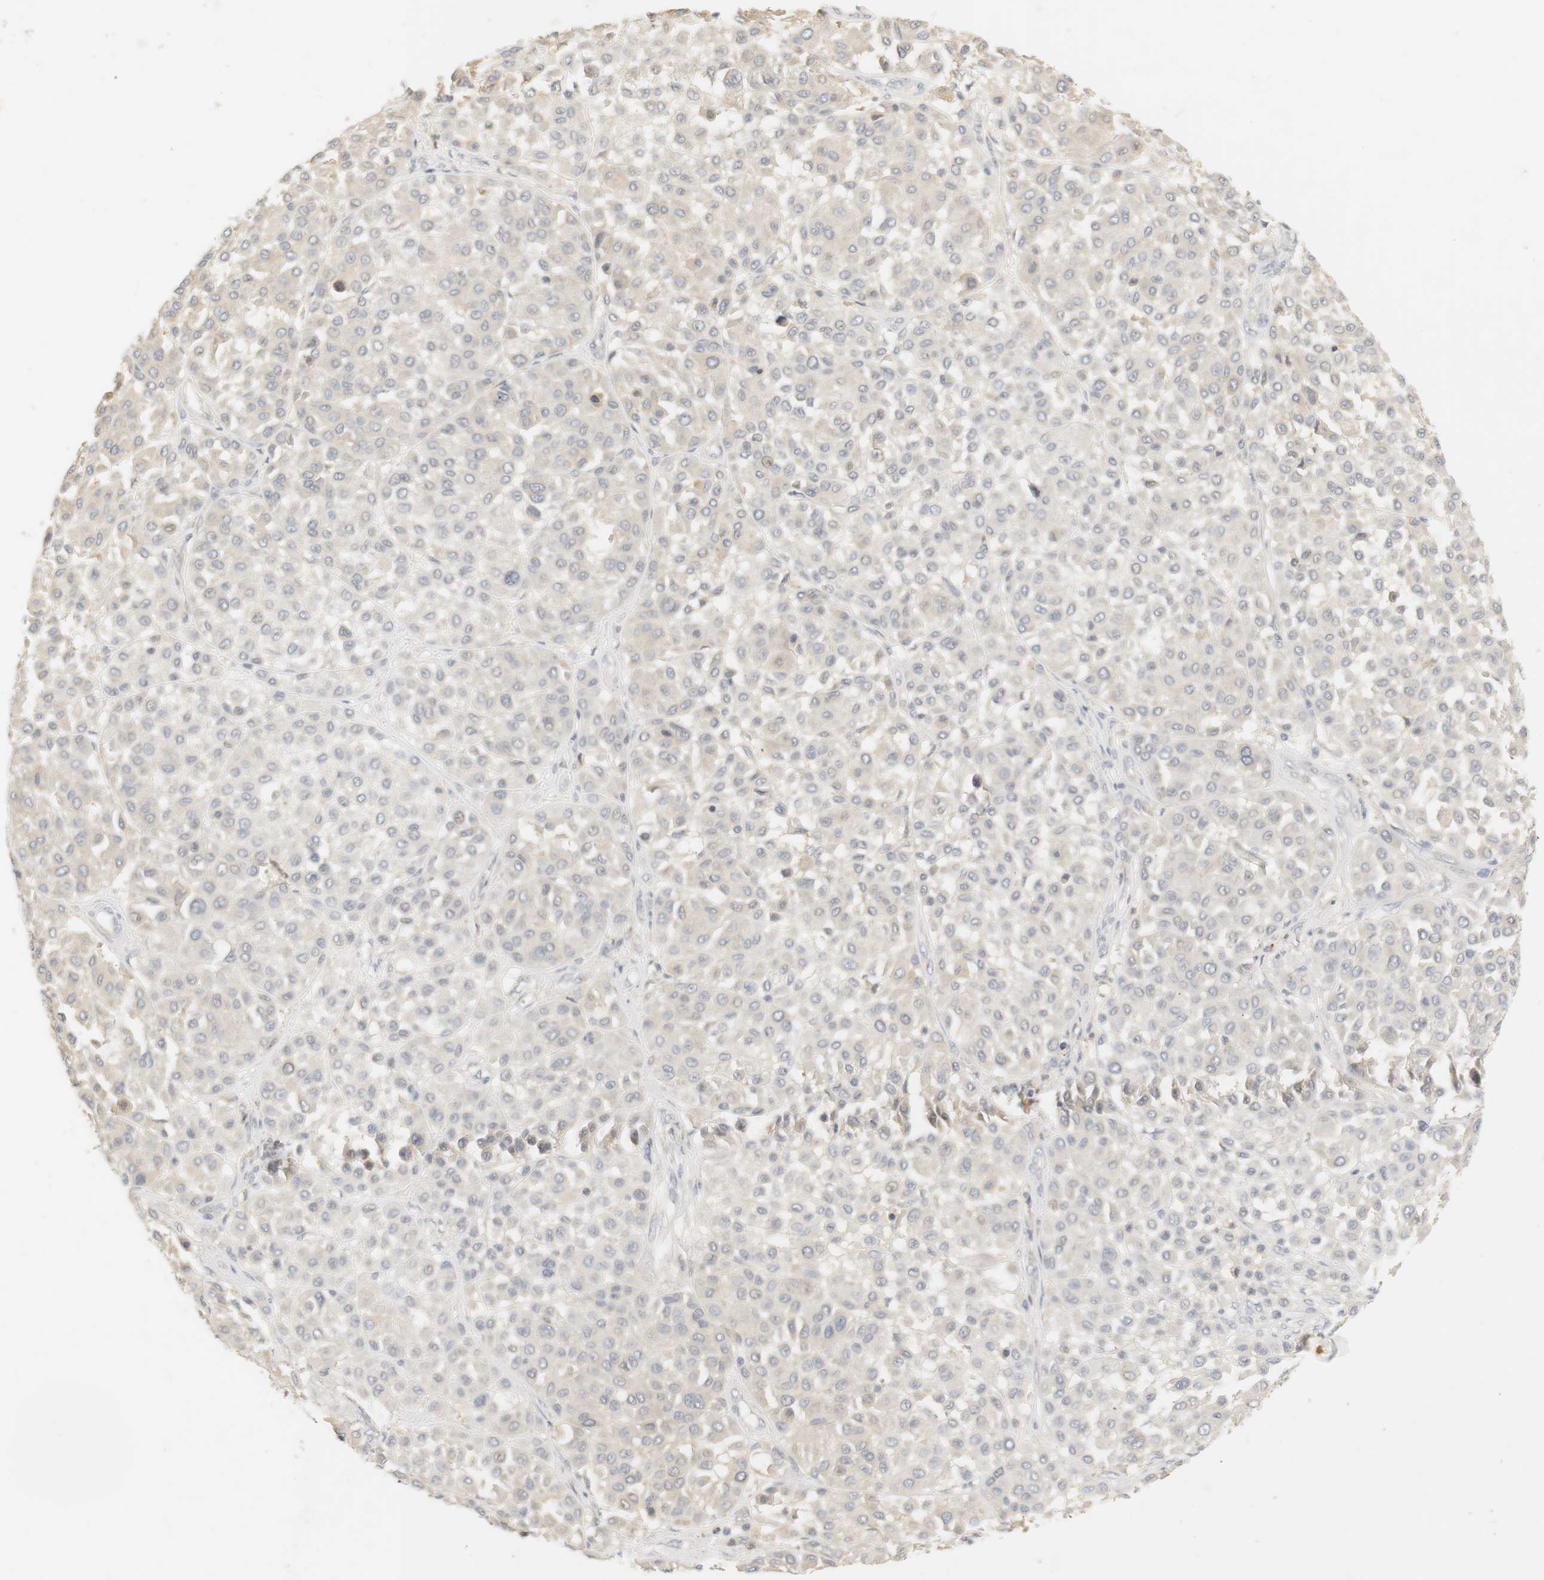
{"staining": {"intensity": "negative", "quantity": "none", "location": "none"}, "tissue": "melanoma", "cell_type": "Tumor cells", "image_type": "cancer", "snomed": [{"axis": "morphology", "description": "Malignant melanoma, Metastatic site"}, {"axis": "topography", "description": "Soft tissue"}], "caption": "Immunohistochemistry micrograph of neoplastic tissue: human malignant melanoma (metastatic site) stained with DAB (3,3'-diaminobenzidine) exhibits no significant protein staining in tumor cells.", "gene": "RTN3", "patient": {"sex": "male", "age": 41}}